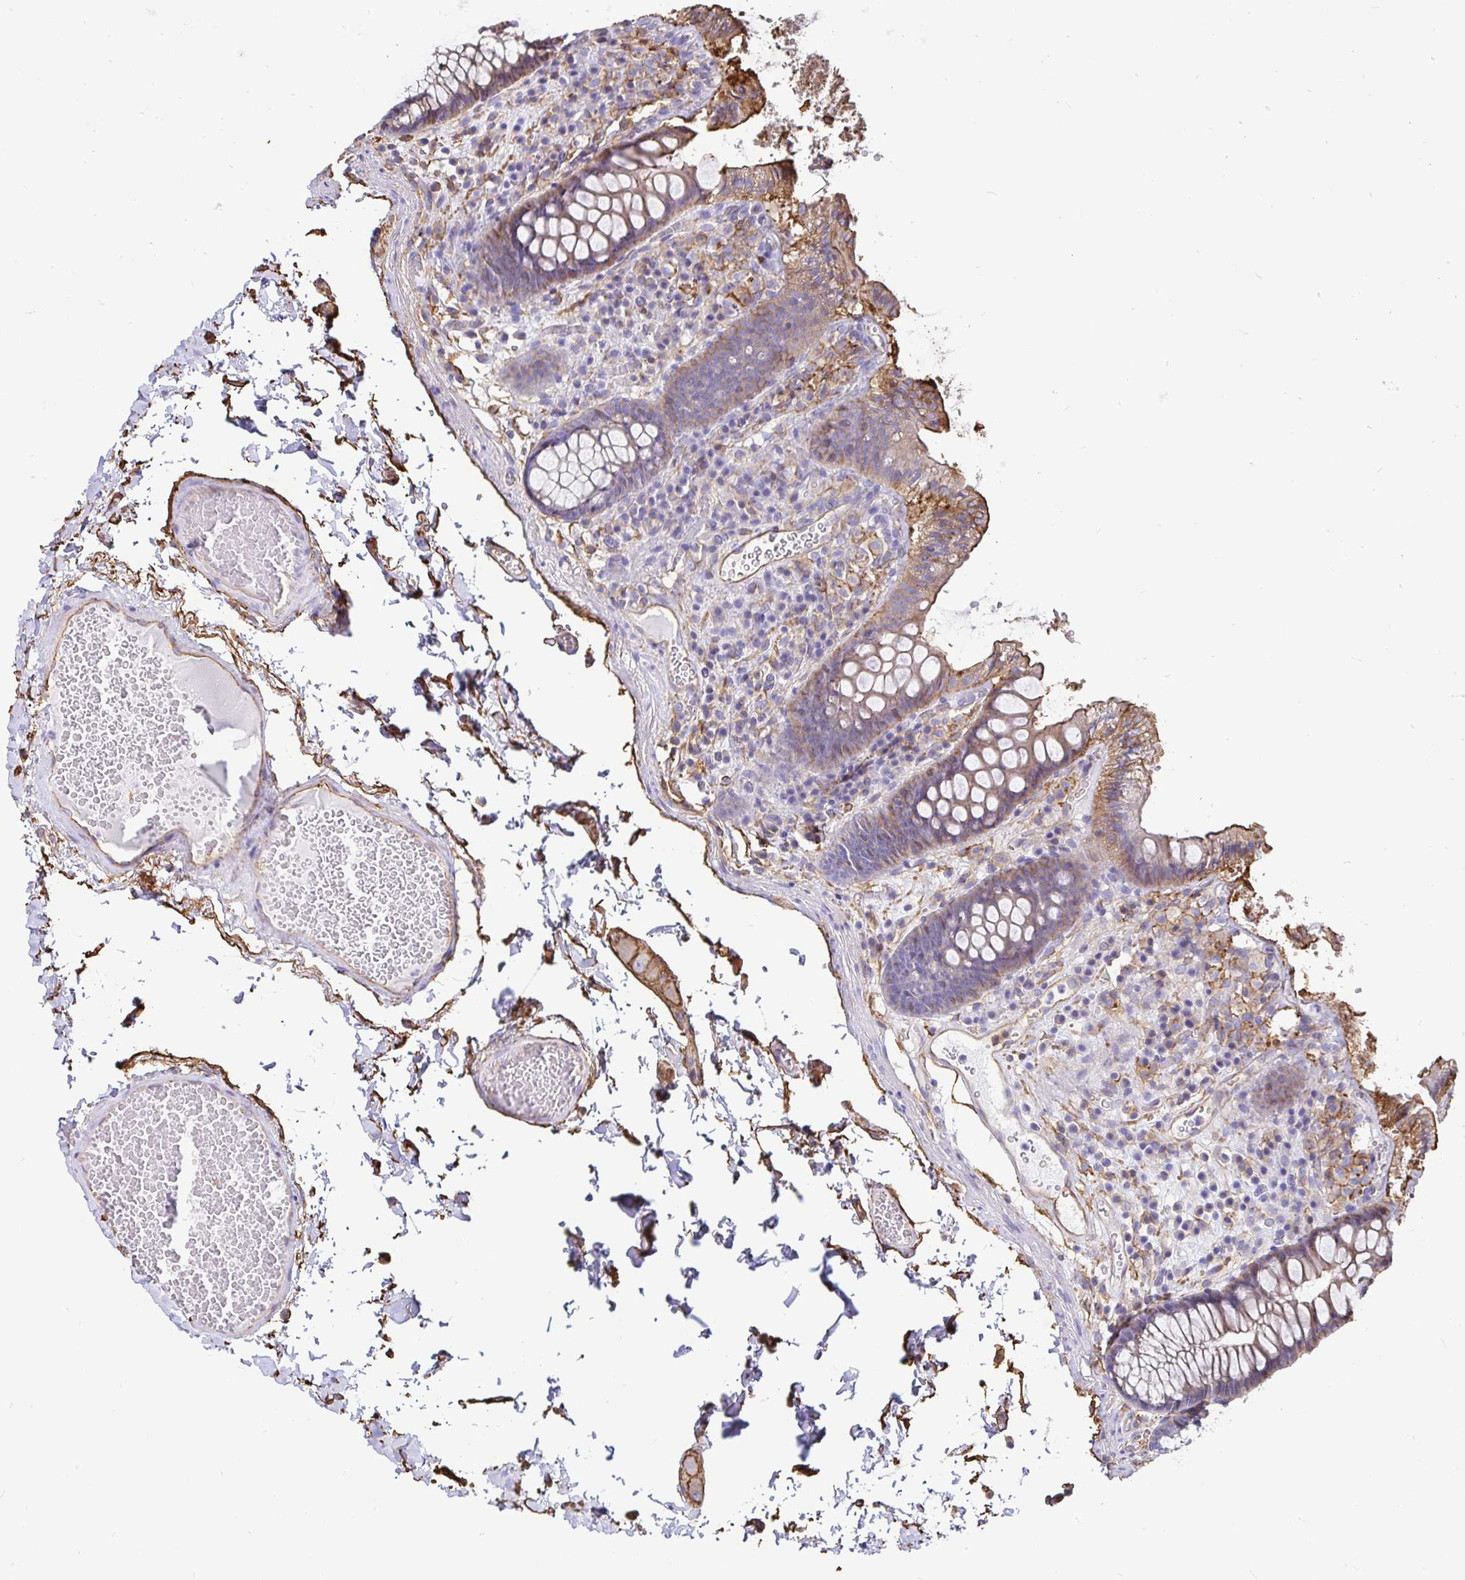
{"staining": {"intensity": "weak", "quantity": "25%-75%", "location": "cytoplasmic/membranous"}, "tissue": "colon", "cell_type": "Endothelial cells", "image_type": "normal", "snomed": [{"axis": "morphology", "description": "Normal tissue, NOS"}, {"axis": "topography", "description": "Colon"}, {"axis": "topography", "description": "Peripheral nerve tissue"}], "caption": "Immunohistochemical staining of normal colon reveals low levels of weak cytoplasmic/membranous staining in about 25%-75% of endothelial cells.", "gene": "ANXA2", "patient": {"sex": "male", "age": 84}}